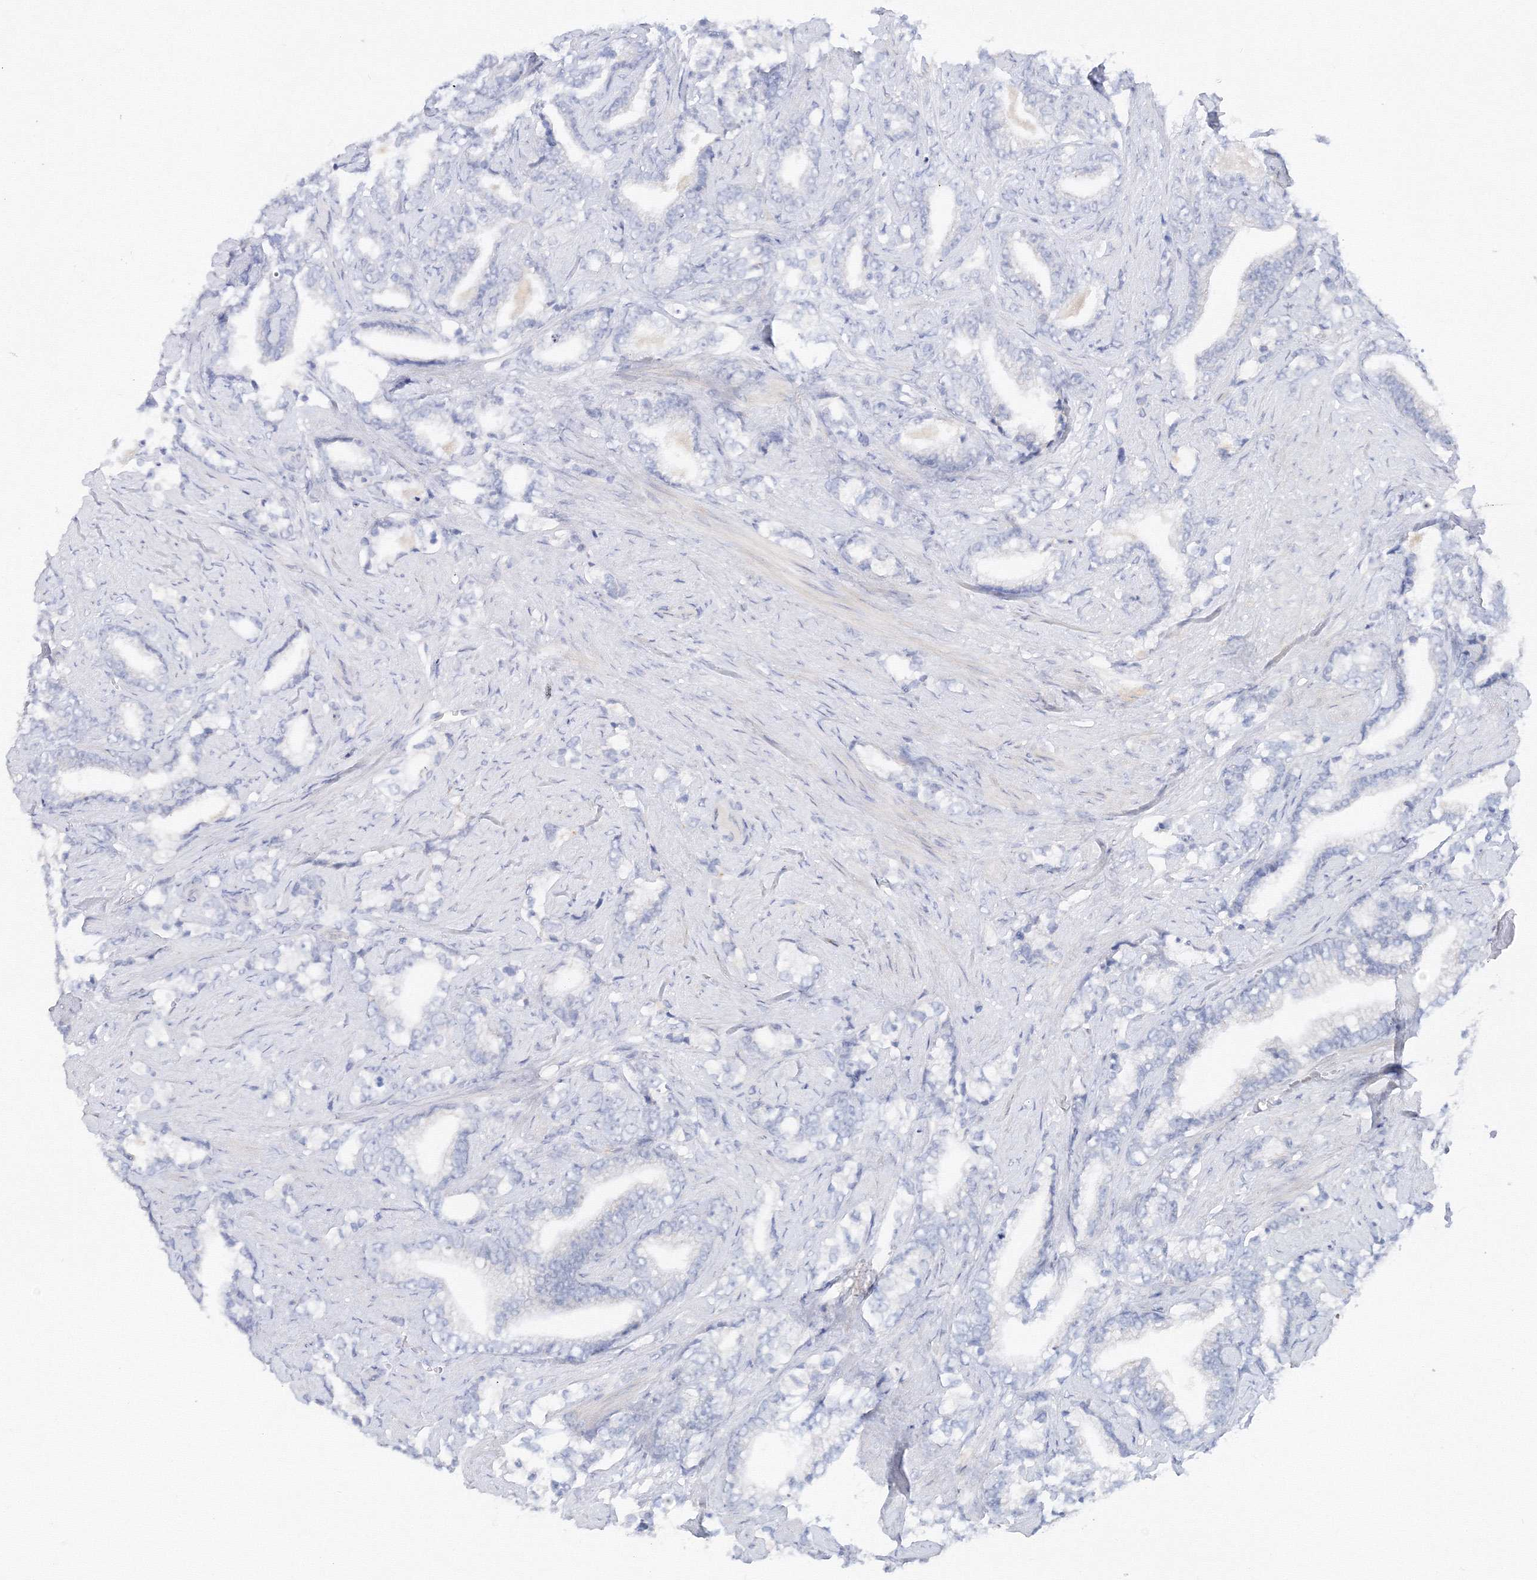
{"staining": {"intensity": "negative", "quantity": "none", "location": "none"}, "tissue": "prostate cancer", "cell_type": "Tumor cells", "image_type": "cancer", "snomed": [{"axis": "morphology", "description": "Adenocarcinoma, High grade"}, {"axis": "topography", "description": "Prostate and seminal vesicle, NOS"}], "caption": "The micrograph reveals no staining of tumor cells in prostate adenocarcinoma (high-grade).", "gene": "TAMM41", "patient": {"sex": "male", "age": 67}}